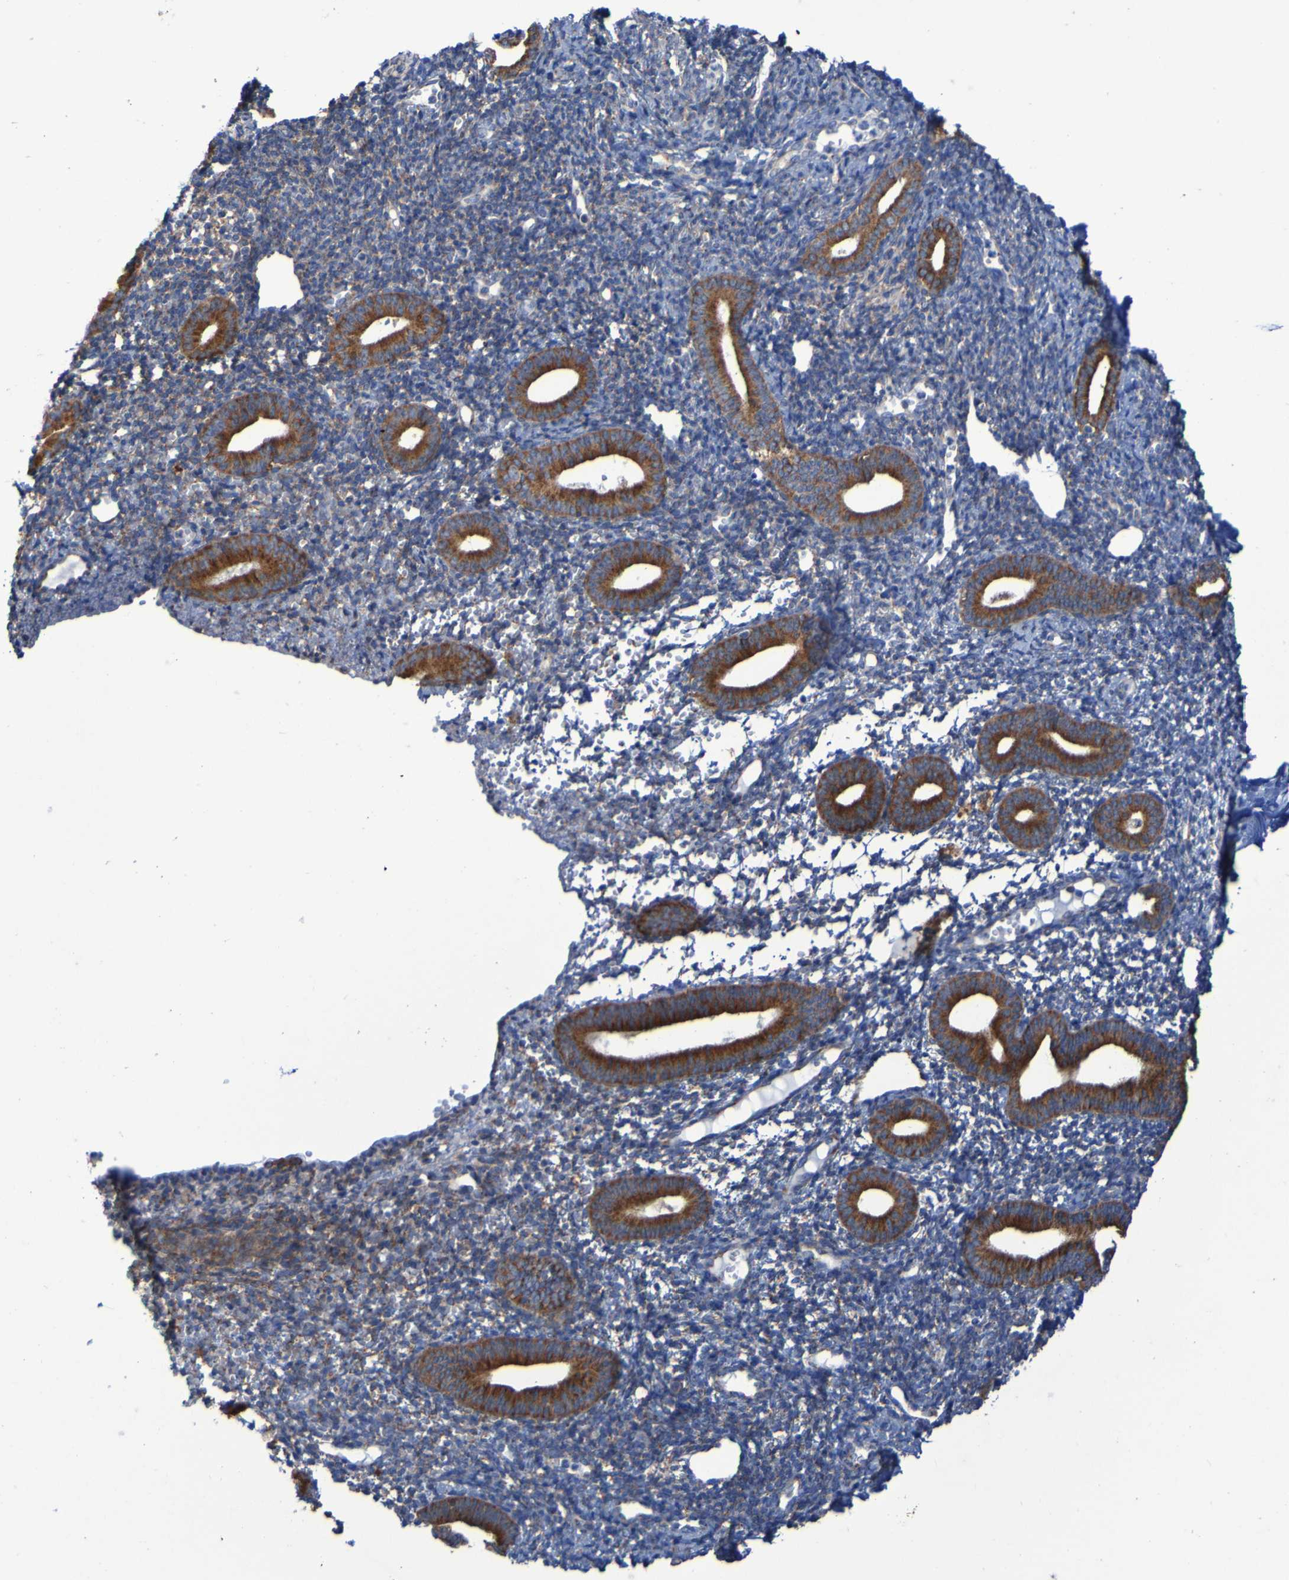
{"staining": {"intensity": "negative", "quantity": "none", "location": "none"}, "tissue": "endometrium", "cell_type": "Cells in endometrial stroma", "image_type": "normal", "snomed": [{"axis": "morphology", "description": "Normal tissue, NOS"}, {"axis": "topography", "description": "Endometrium"}], "caption": "Immunohistochemistry photomicrograph of unremarkable endometrium: human endometrium stained with DAB exhibits no significant protein expression in cells in endometrial stroma.", "gene": "FKBP3", "patient": {"sex": "female", "age": 50}}